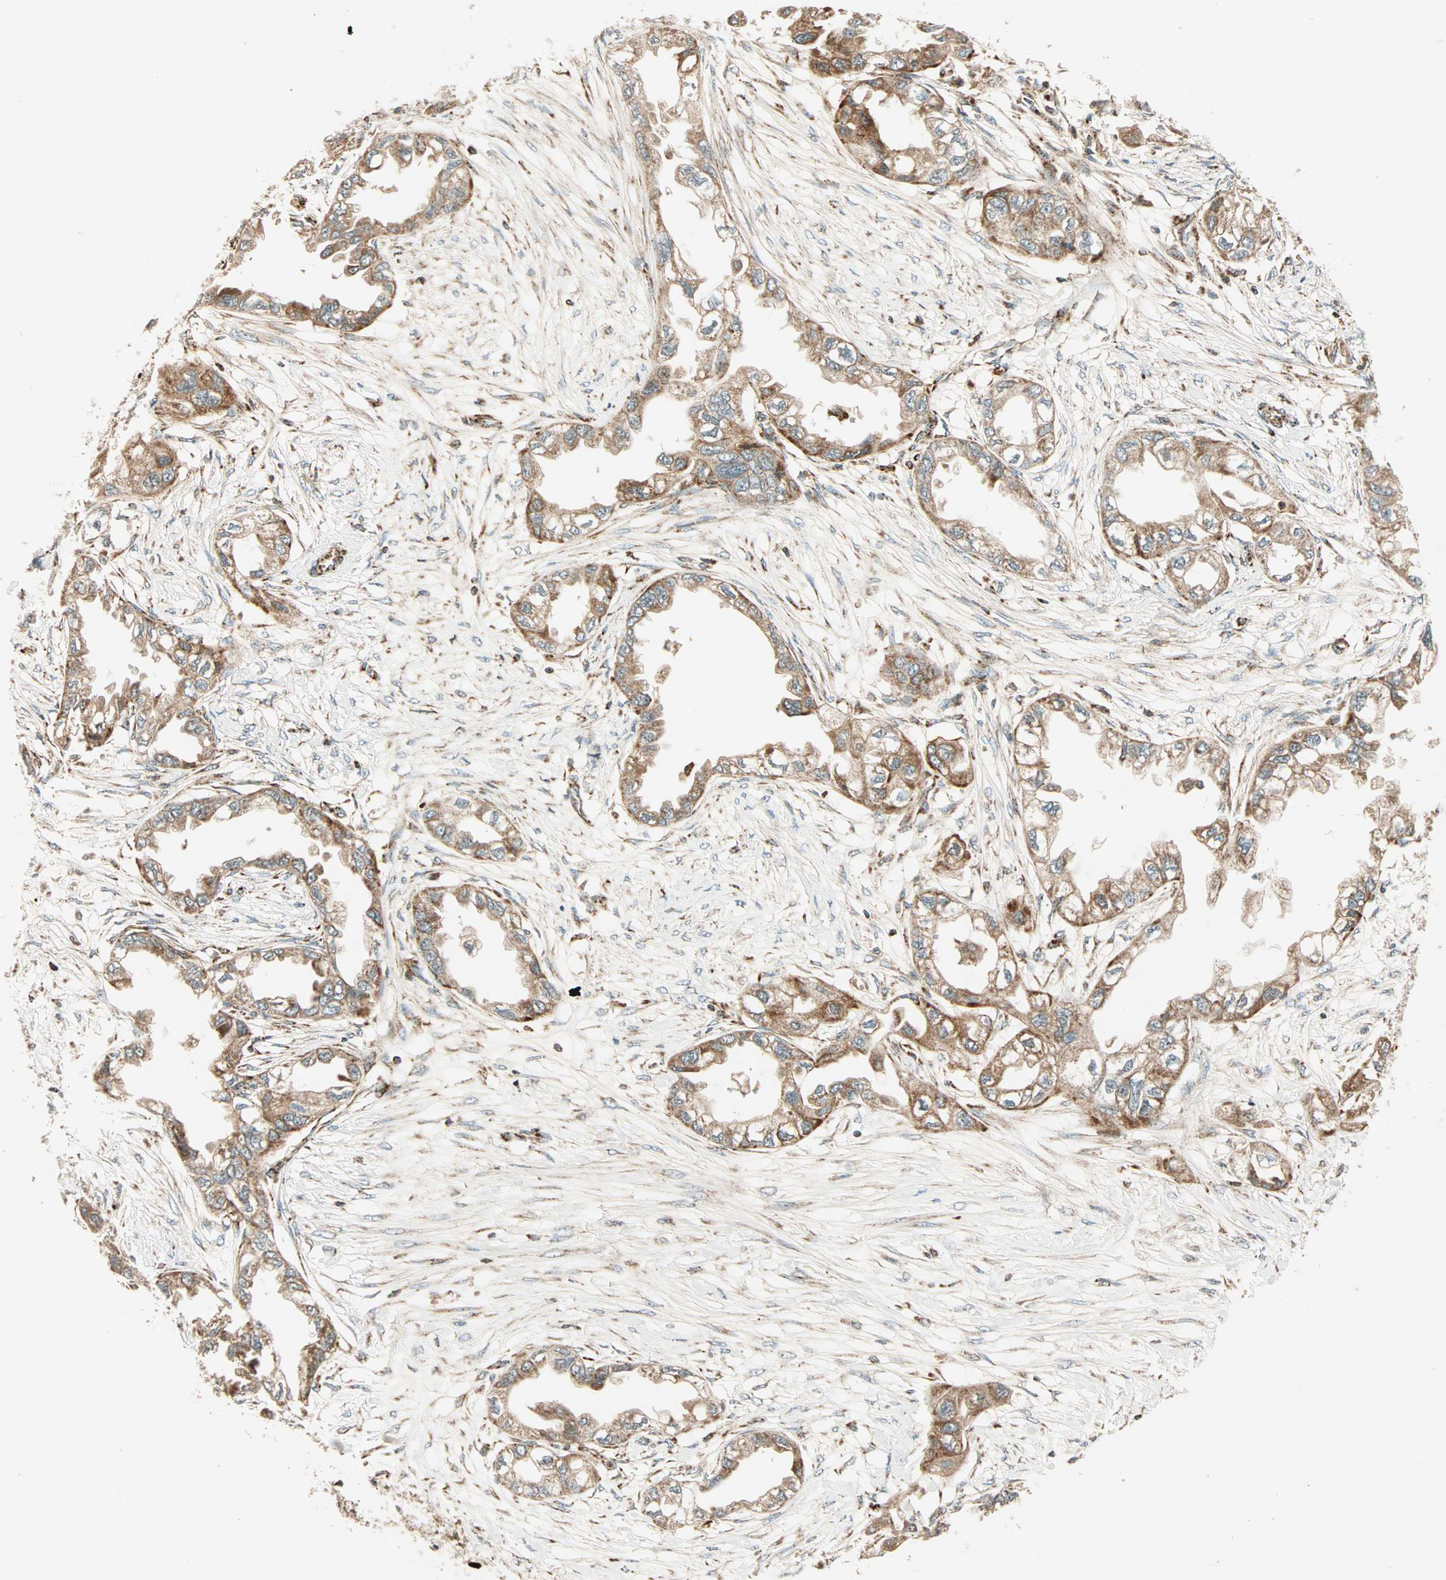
{"staining": {"intensity": "weak", "quantity": ">75%", "location": "cytoplasmic/membranous"}, "tissue": "endometrial cancer", "cell_type": "Tumor cells", "image_type": "cancer", "snomed": [{"axis": "morphology", "description": "Adenocarcinoma, NOS"}, {"axis": "topography", "description": "Endometrium"}], "caption": "Protein staining displays weak cytoplasmic/membranous expression in approximately >75% of tumor cells in endometrial cancer (adenocarcinoma). Ihc stains the protein of interest in brown and the nuclei are stained blue.", "gene": "SPRY4", "patient": {"sex": "female", "age": 67}}